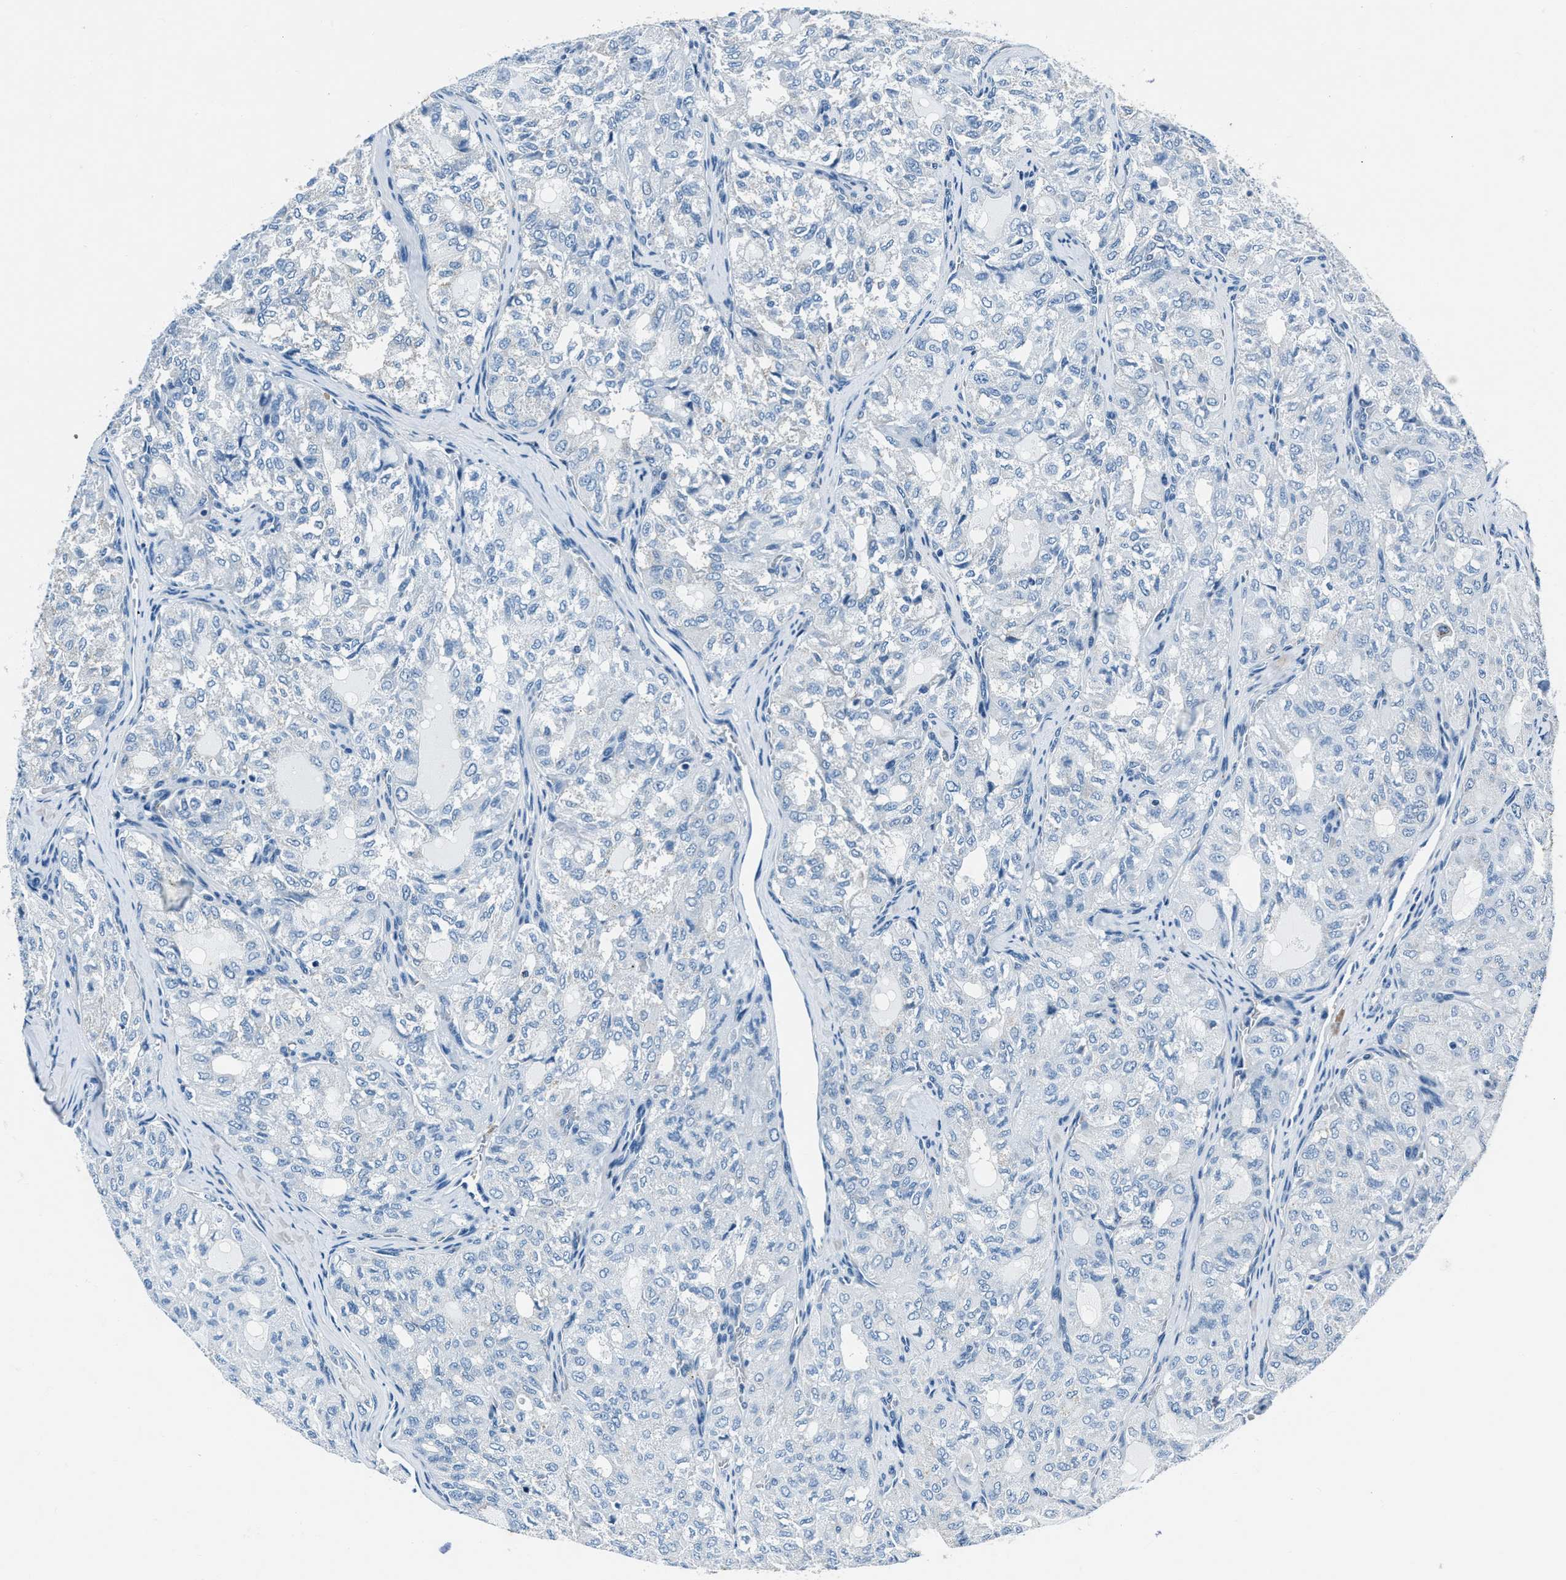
{"staining": {"intensity": "negative", "quantity": "none", "location": "none"}, "tissue": "thyroid cancer", "cell_type": "Tumor cells", "image_type": "cancer", "snomed": [{"axis": "morphology", "description": "Follicular adenoma carcinoma, NOS"}, {"axis": "topography", "description": "Thyroid gland"}], "caption": "This is an immunohistochemistry photomicrograph of human follicular adenoma carcinoma (thyroid). There is no expression in tumor cells.", "gene": "PTPDC1", "patient": {"sex": "male", "age": 75}}